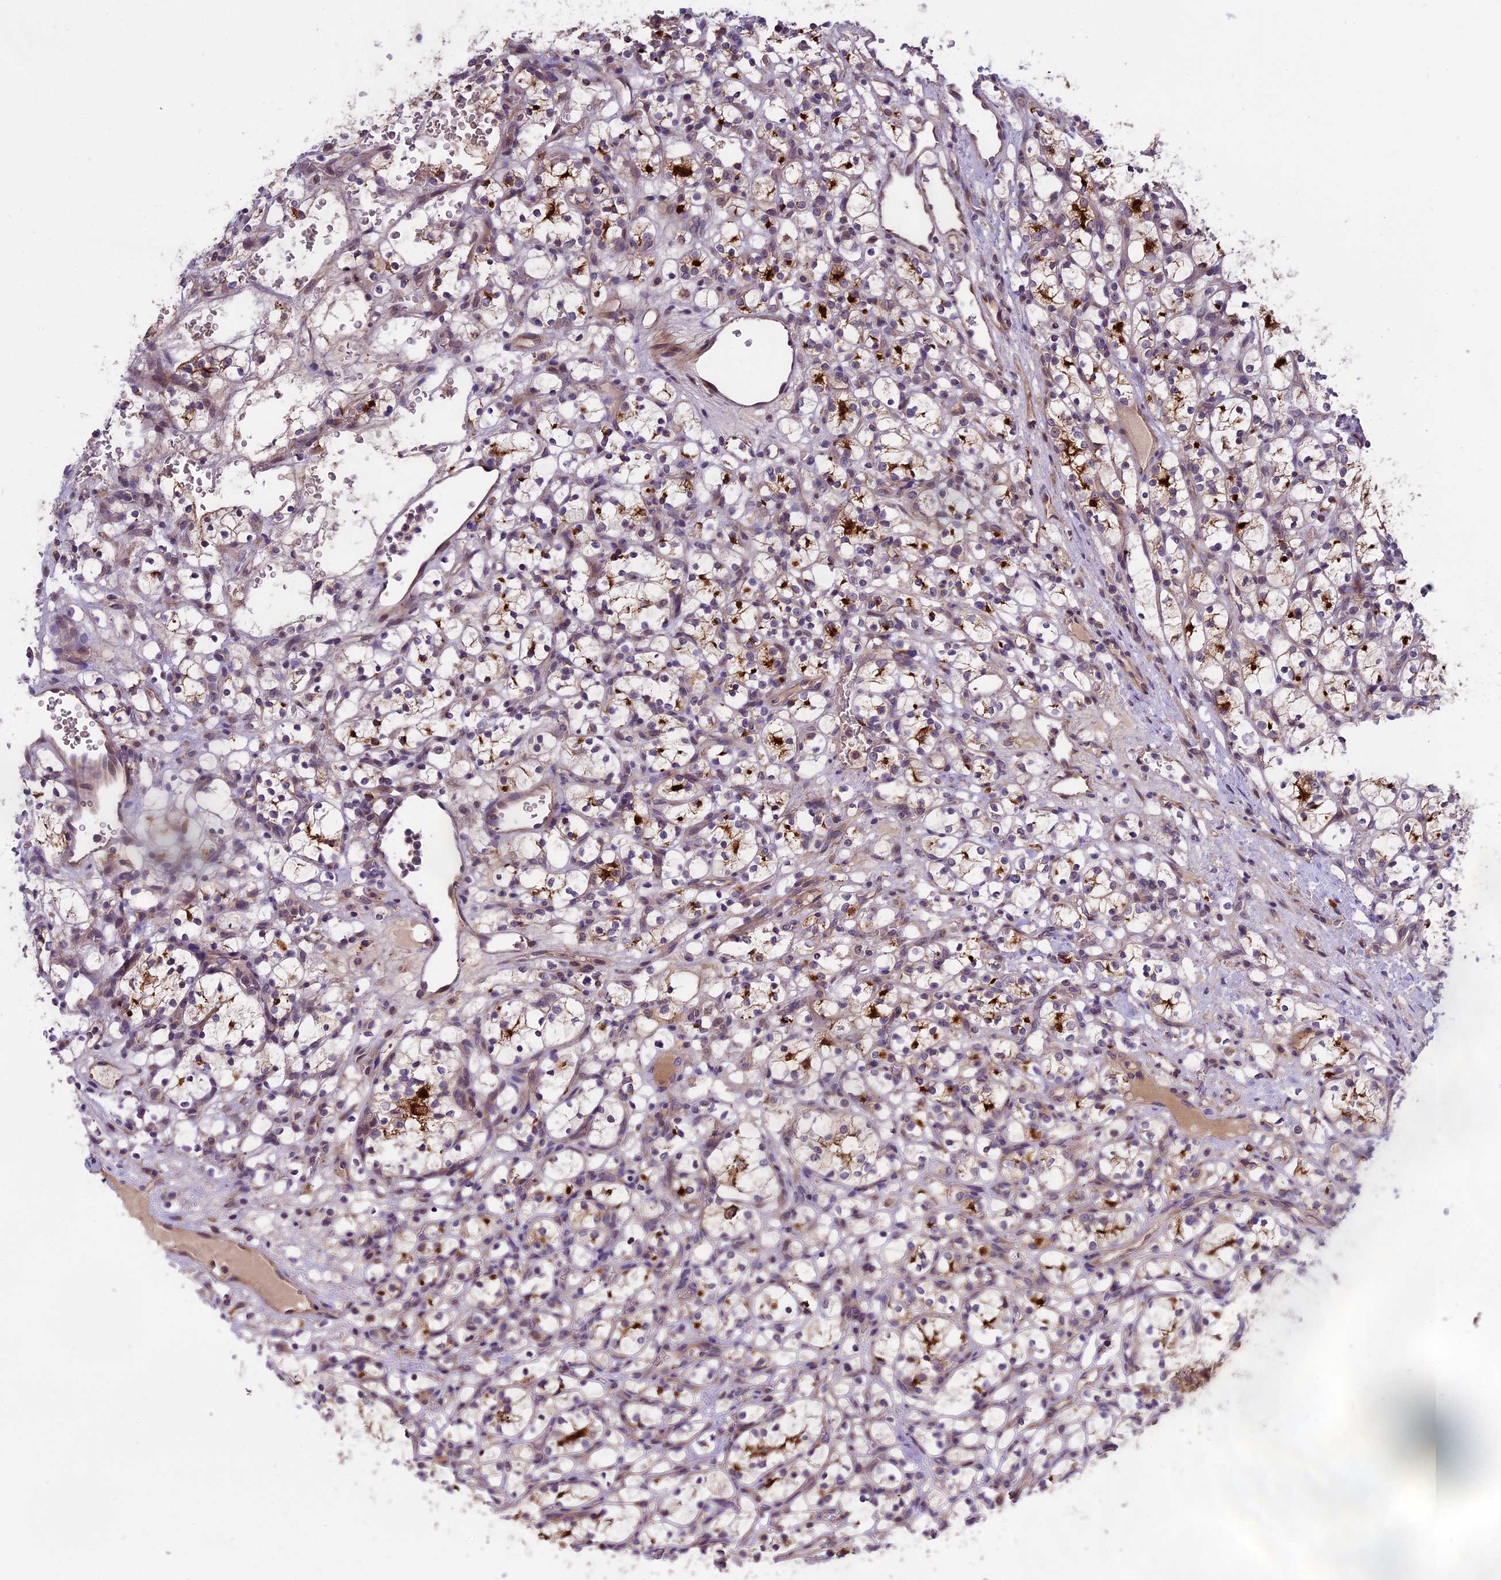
{"staining": {"intensity": "strong", "quantity": "25%-75%", "location": "cytoplasmic/membranous"}, "tissue": "renal cancer", "cell_type": "Tumor cells", "image_type": "cancer", "snomed": [{"axis": "morphology", "description": "Adenocarcinoma, NOS"}, {"axis": "topography", "description": "Kidney"}], "caption": "Strong cytoplasmic/membranous expression for a protein is appreciated in about 25%-75% of tumor cells of renal cancer (adenocarcinoma) using immunohistochemistry (IHC).", "gene": "ABCC10", "patient": {"sex": "female", "age": 69}}